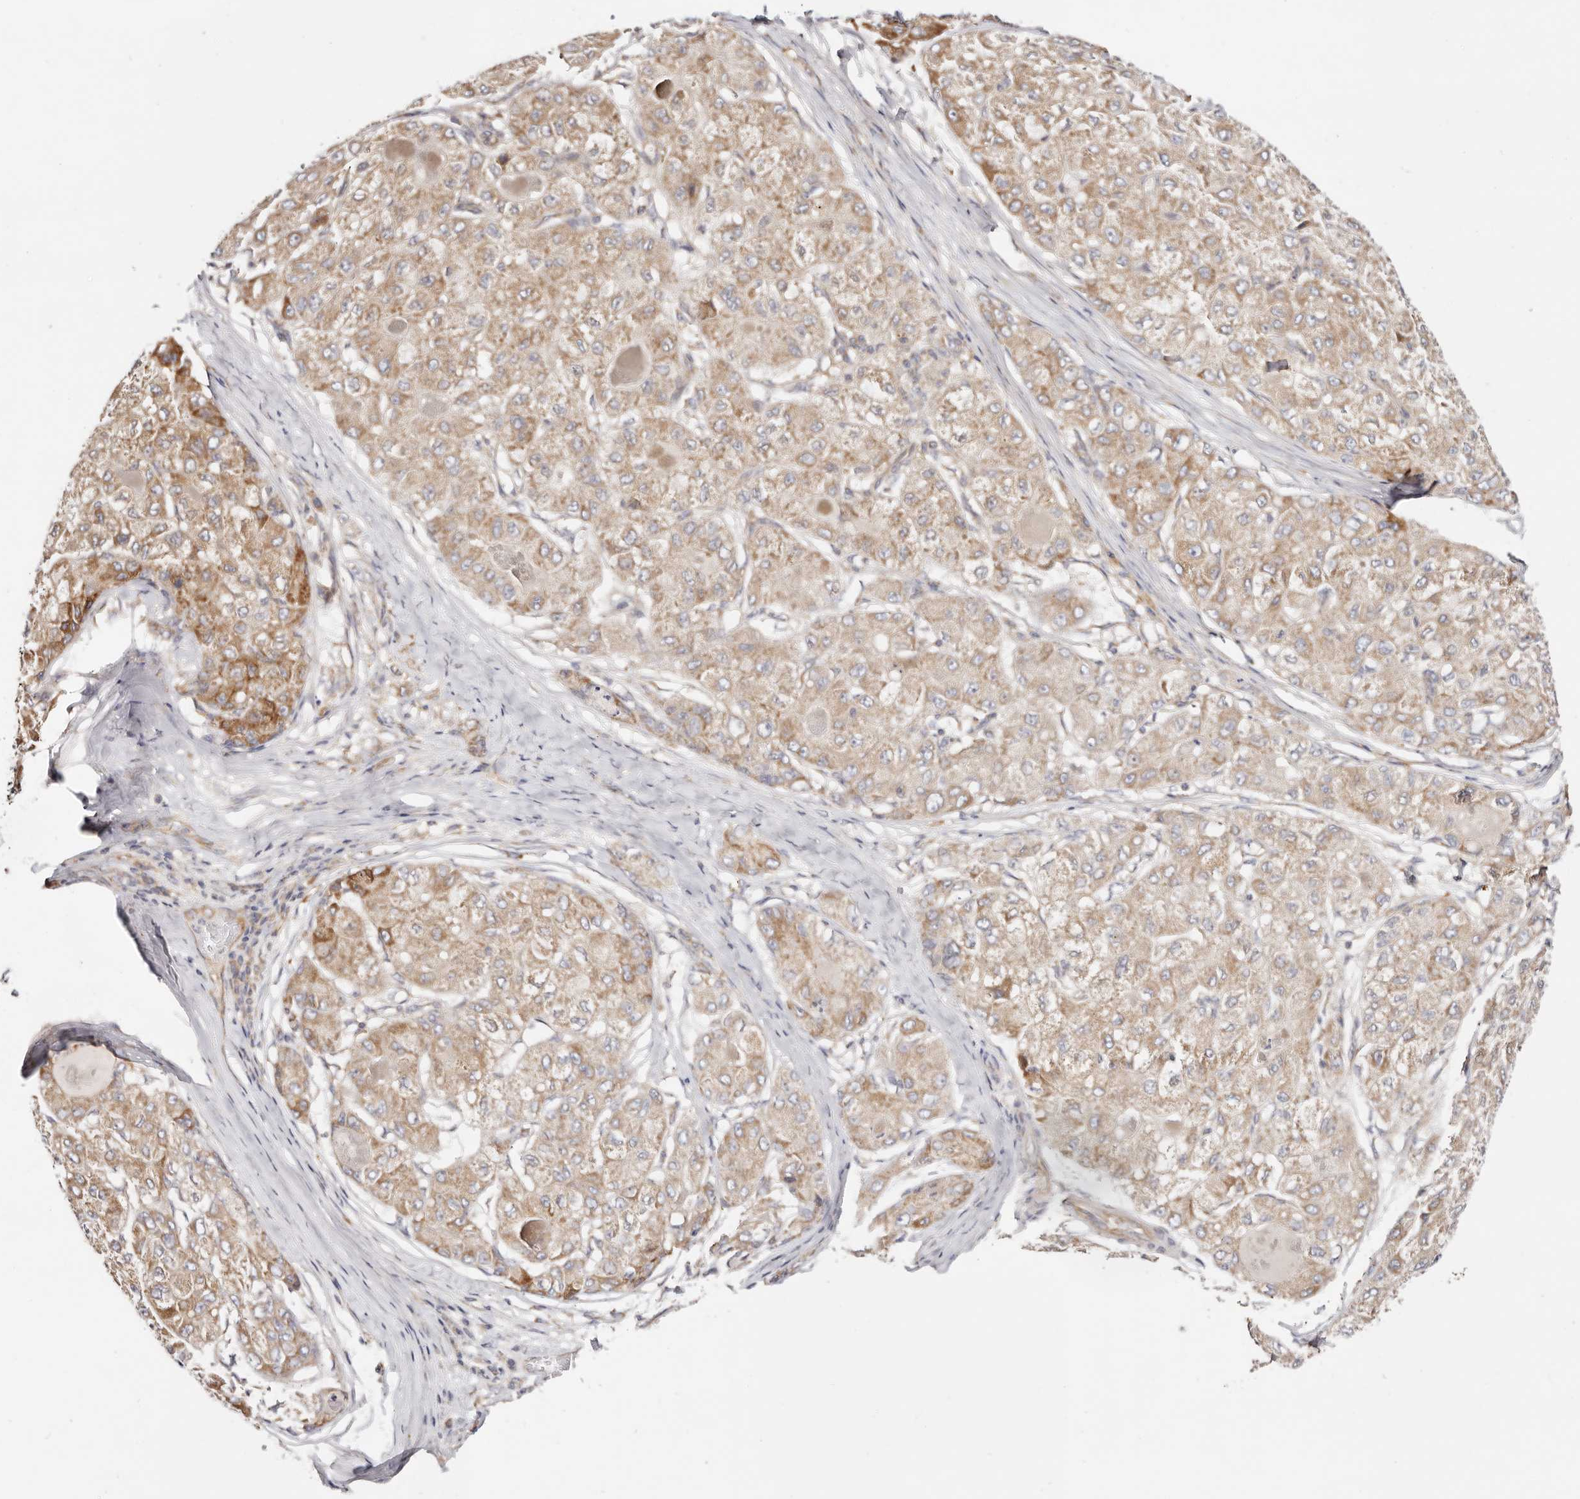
{"staining": {"intensity": "moderate", "quantity": ">75%", "location": "cytoplasmic/membranous"}, "tissue": "liver cancer", "cell_type": "Tumor cells", "image_type": "cancer", "snomed": [{"axis": "morphology", "description": "Carcinoma, Hepatocellular, NOS"}, {"axis": "topography", "description": "Liver"}], "caption": "Protein staining shows moderate cytoplasmic/membranous staining in about >75% of tumor cells in liver cancer (hepatocellular carcinoma).", "gene": "GNA13", "patient": {"sex": "male", "age": 80}}